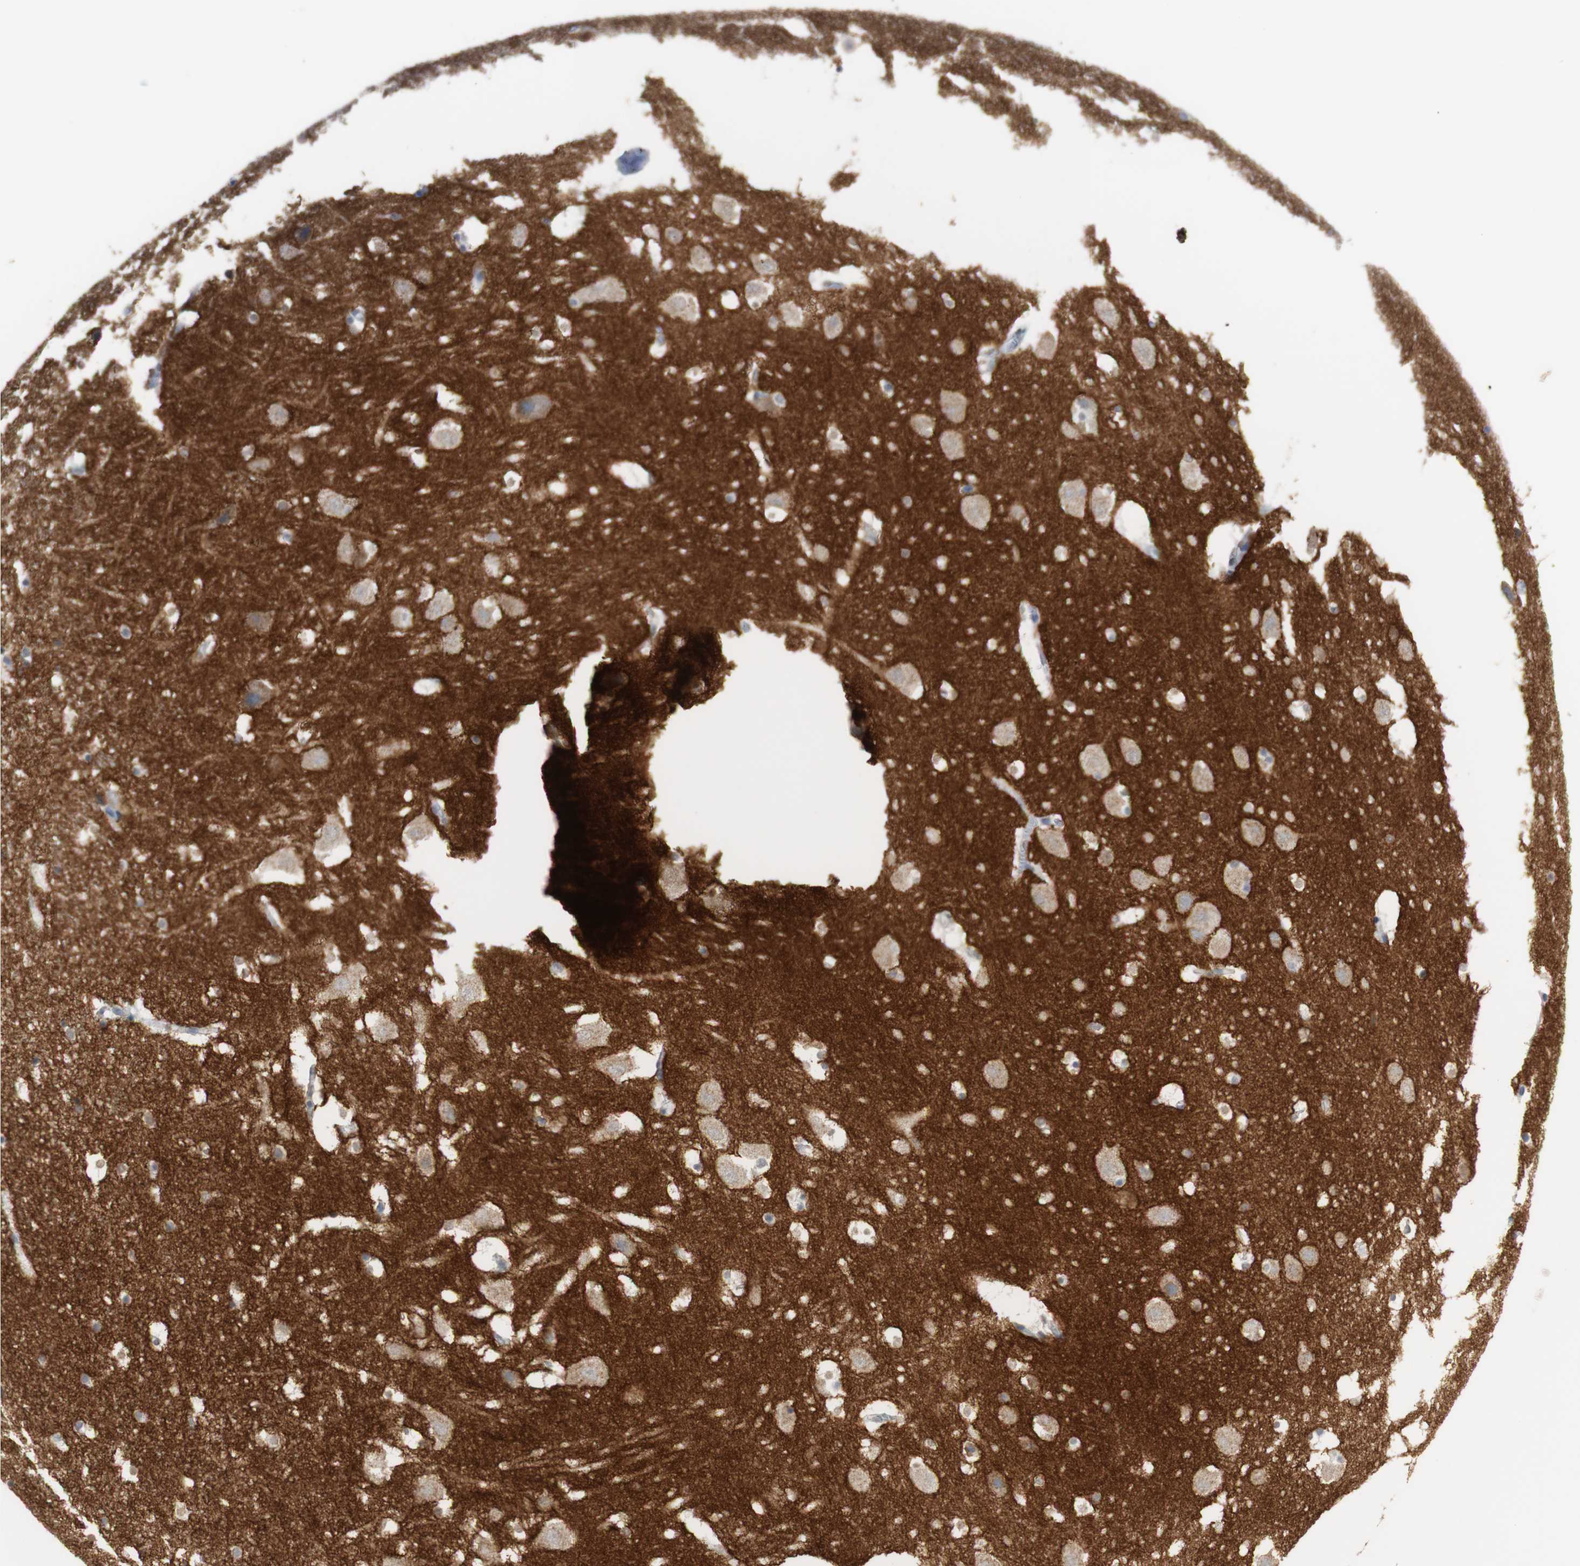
{"staining": {"intensity": "negative", "quantity": "none", "location": "none"}, "tissue": "hippocampus", "cell_type": "Glial cells", "image_type": "normal", "snomed": [{"axis": "morphology", "description": "Normal tissue, NOS"}, {"axis": "topography", "description": "Hippocampus"}], "caption": "Immunohistochemistry photomicrograph of normal human hippocampus stained for a protein (brown), which shows no positivity in glial cells.", "gene": "L1CAM", "patient": {"sex": "male", "age": 45}}